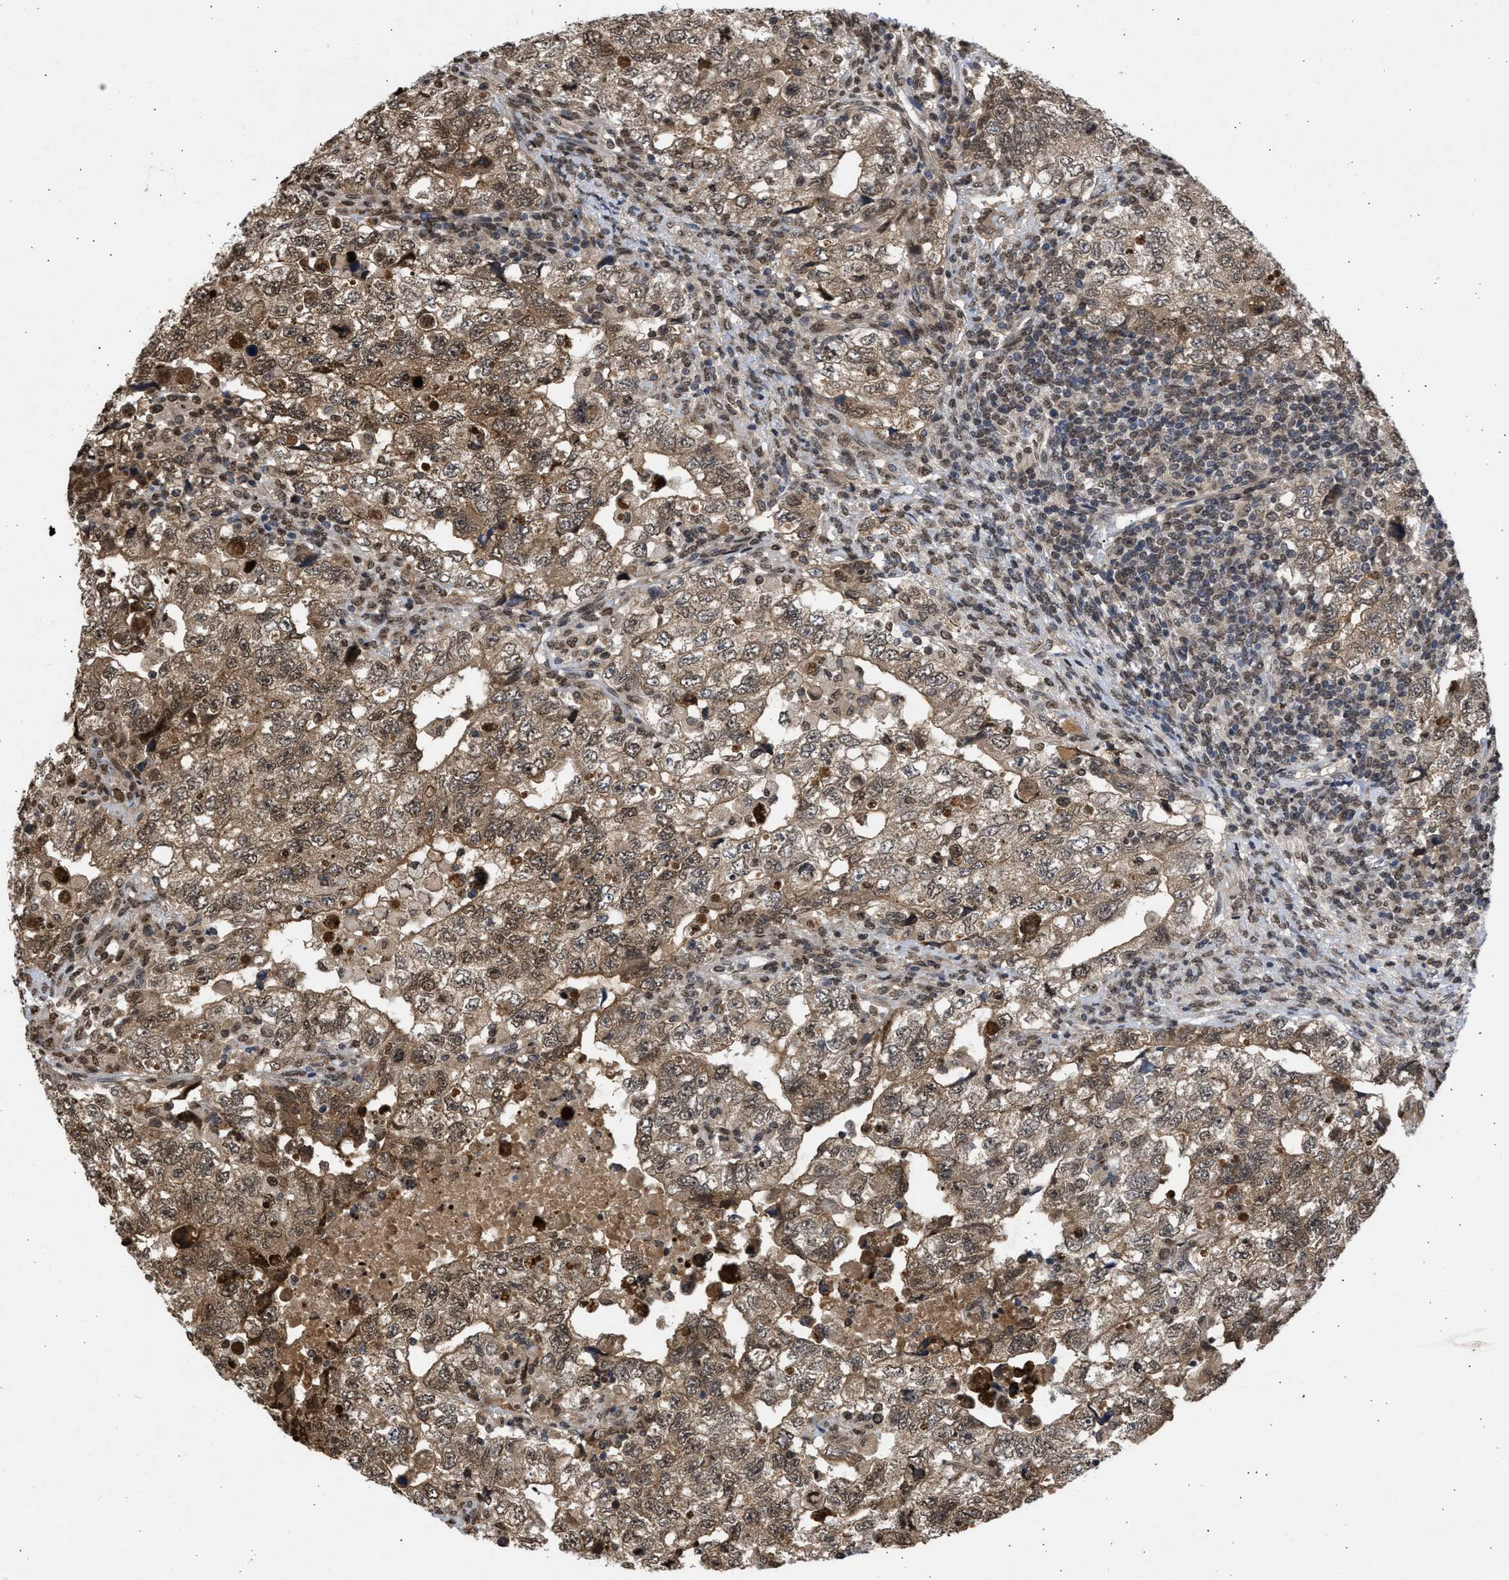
{"staining": {"intensity": "moderate", "quantity": ">75%", "location": "cytoplasmic/membranous,nuclear"}, "tissue": "testis cancer", "cell_type": "Tumor cells", "image_type": "cancer", "snomed": [{"axis": "morphology", "description": "Carcinoma, Embryonal, NOS"}, {"axis": "topography", "description": "Testis"}], "caption": "This is a photomicrograph of immunohistochemistry staining of testis cancer (embryonal carcinoma), which shows moderate expression in the cytoplasmic/membranous and nuclear of tumor cells.", "gene": "NUP35", "patient": {"sex": "male", "age": 36}}